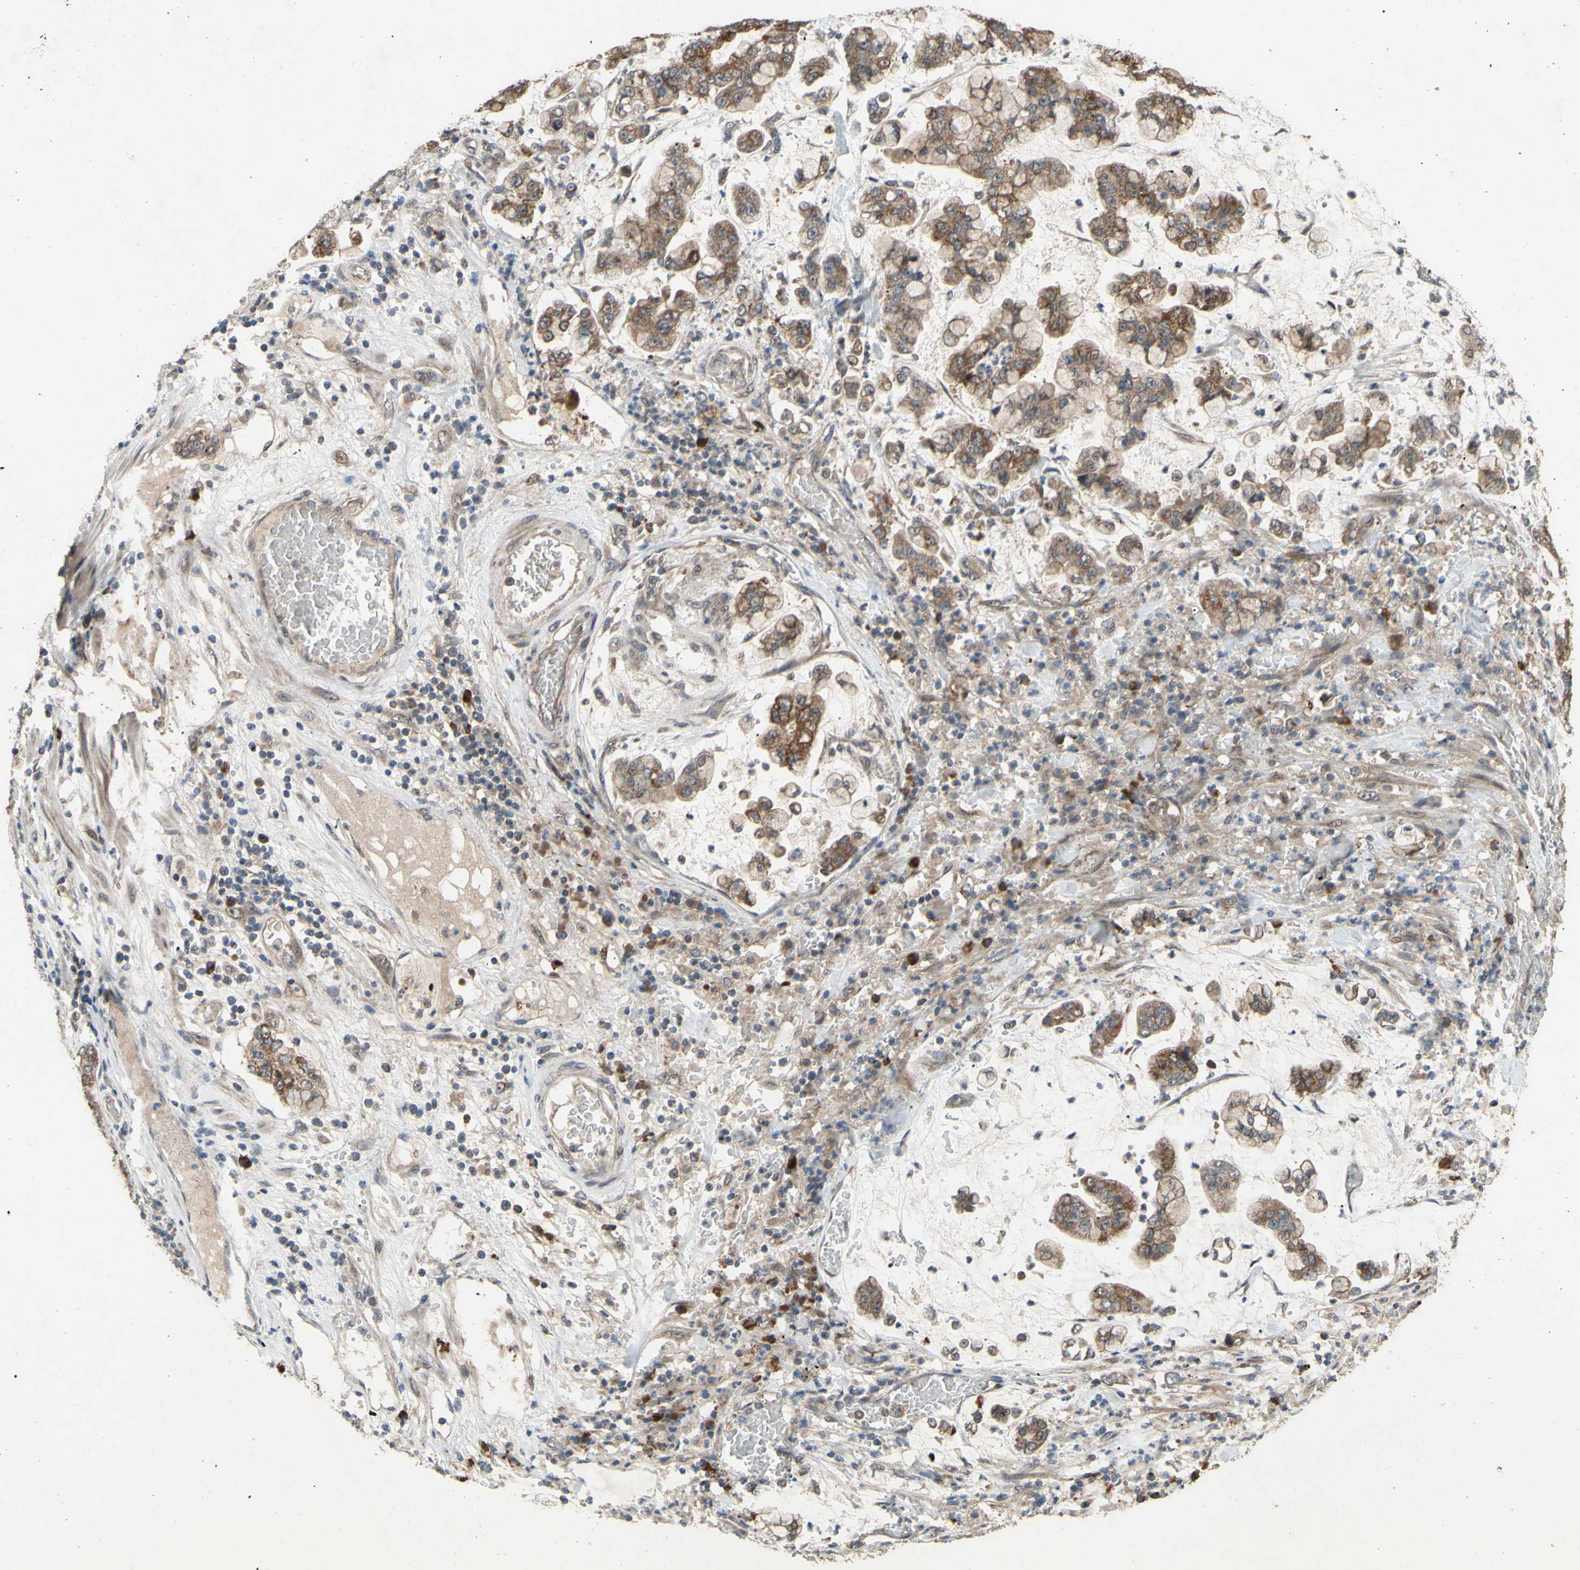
{"staining": {"intensity": "moderate", "quantity": ">75%", "location": "cytoplasmic/membranous"}, "tissue": "stomach cancer", "cell_type": "Tumor cells", "image_type": "cancer", "snomed": [{"axis": "morphology", "description": "Normal tissue, NOS"}, {"axis": "morphology", "description": "Adenocarcinoma, NOS"}, {"axis": "topography", "description": "Stomach, upper"}, {"axis": "topography", "description": "Stomach"}], "caption": "Stomach cancer (adenocarcinoma) was stained to show a protein in brown. There is medium levels of moderate cytoplasmic/membranous staining in about >75% of tumor cells.", "gene": "CD164", "patient": {"sex": "male", "age": 76}}